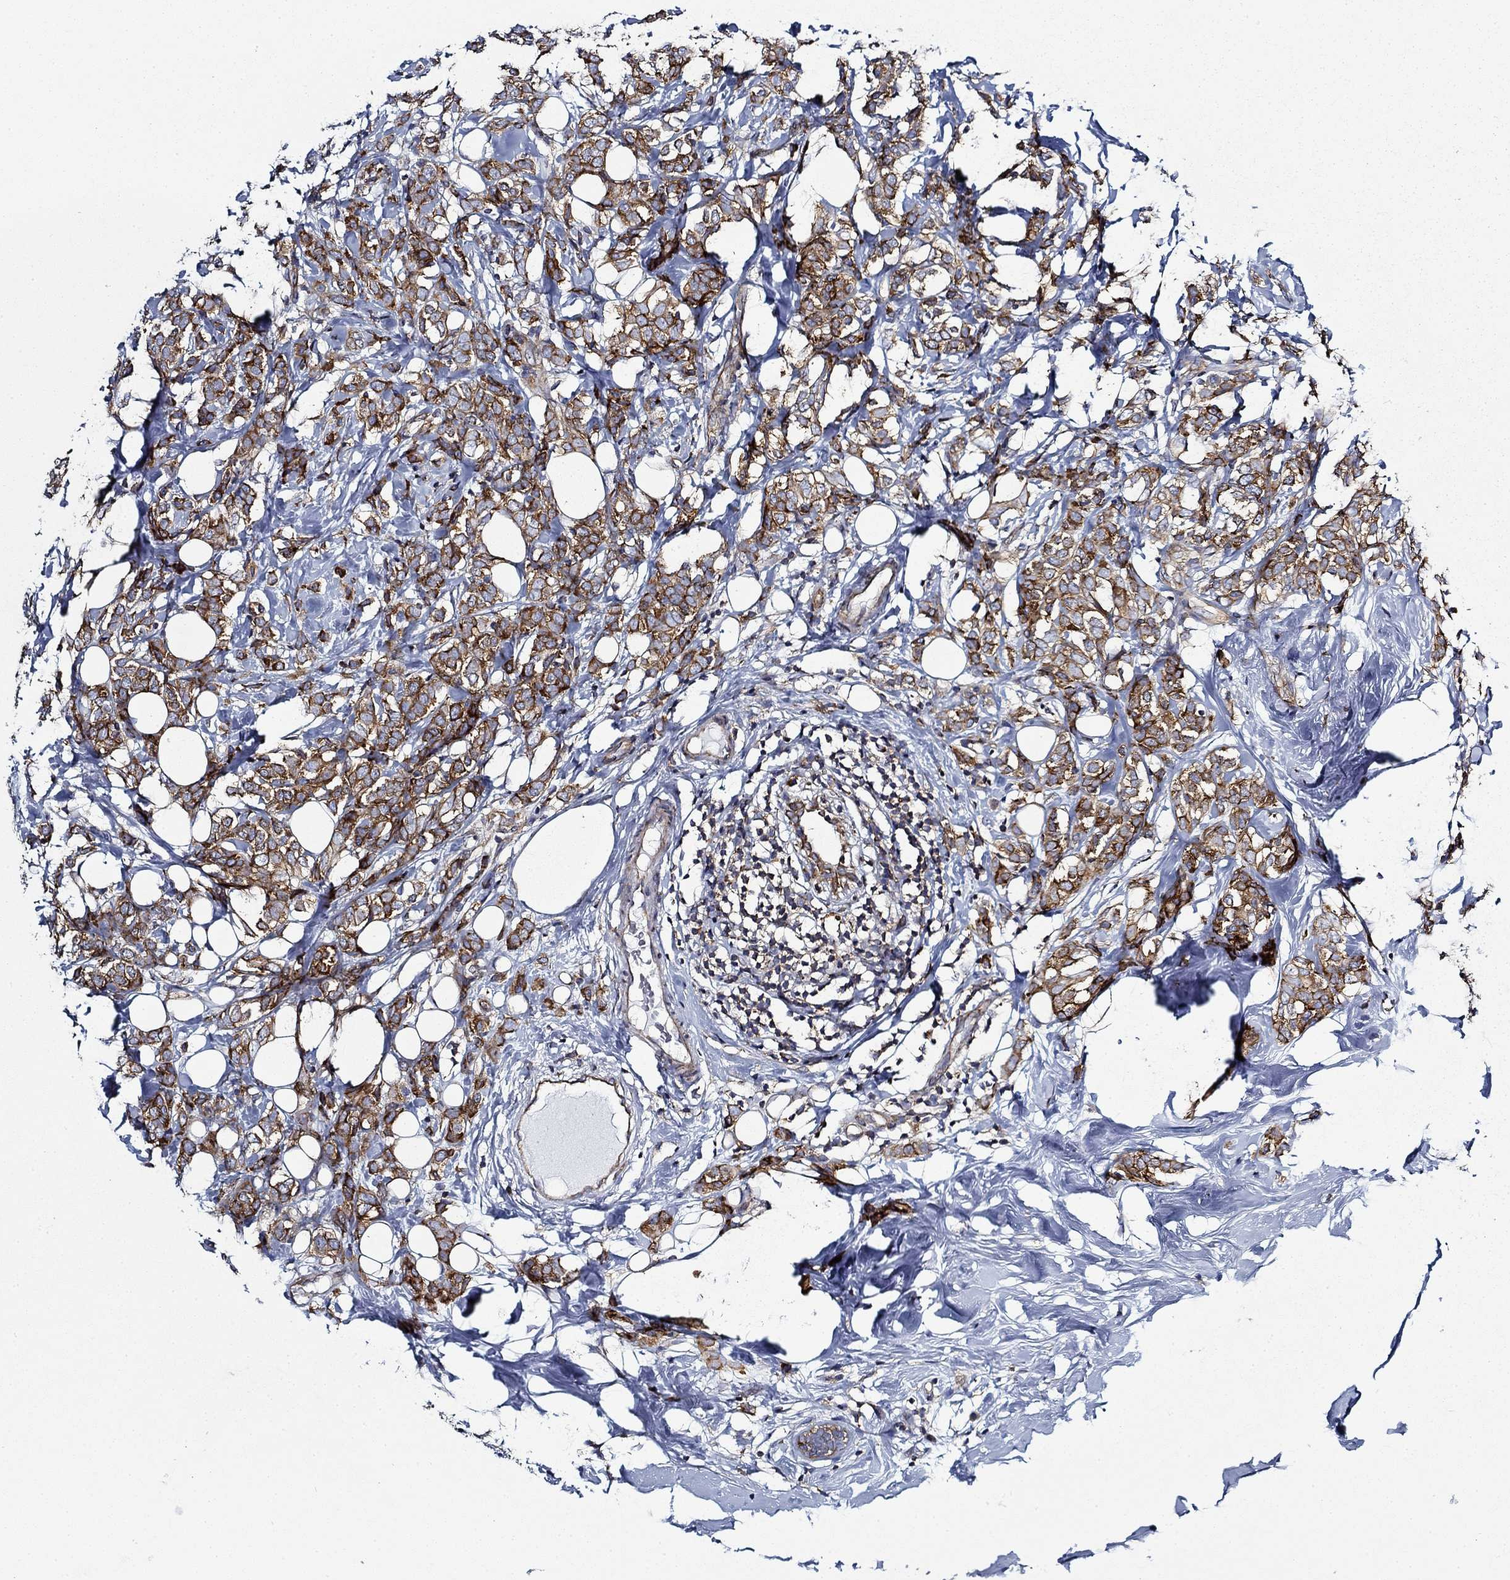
{"staining": {"intensity": "strong", "quantity": ">75%", "location": "cytoplasmic/membranous"}, "tissue": "breast cancer", "cell_type": "Tumor cells", "image_type": "cancer", "snomed": [{"axis": "morphology", "description": "Lobular carcinoma"}, {"axis": "topography", "description": "Breast"}], "caption": "A brown stain labels strong cytoplasmic/membranous staining of a protein in breast lobular carcinoma tumor cells. (brown staining indicates protein expression, while blue staining denotes nuclei).", "gene": "FXR1", "patient": {"sex": "female", "age": 49}}